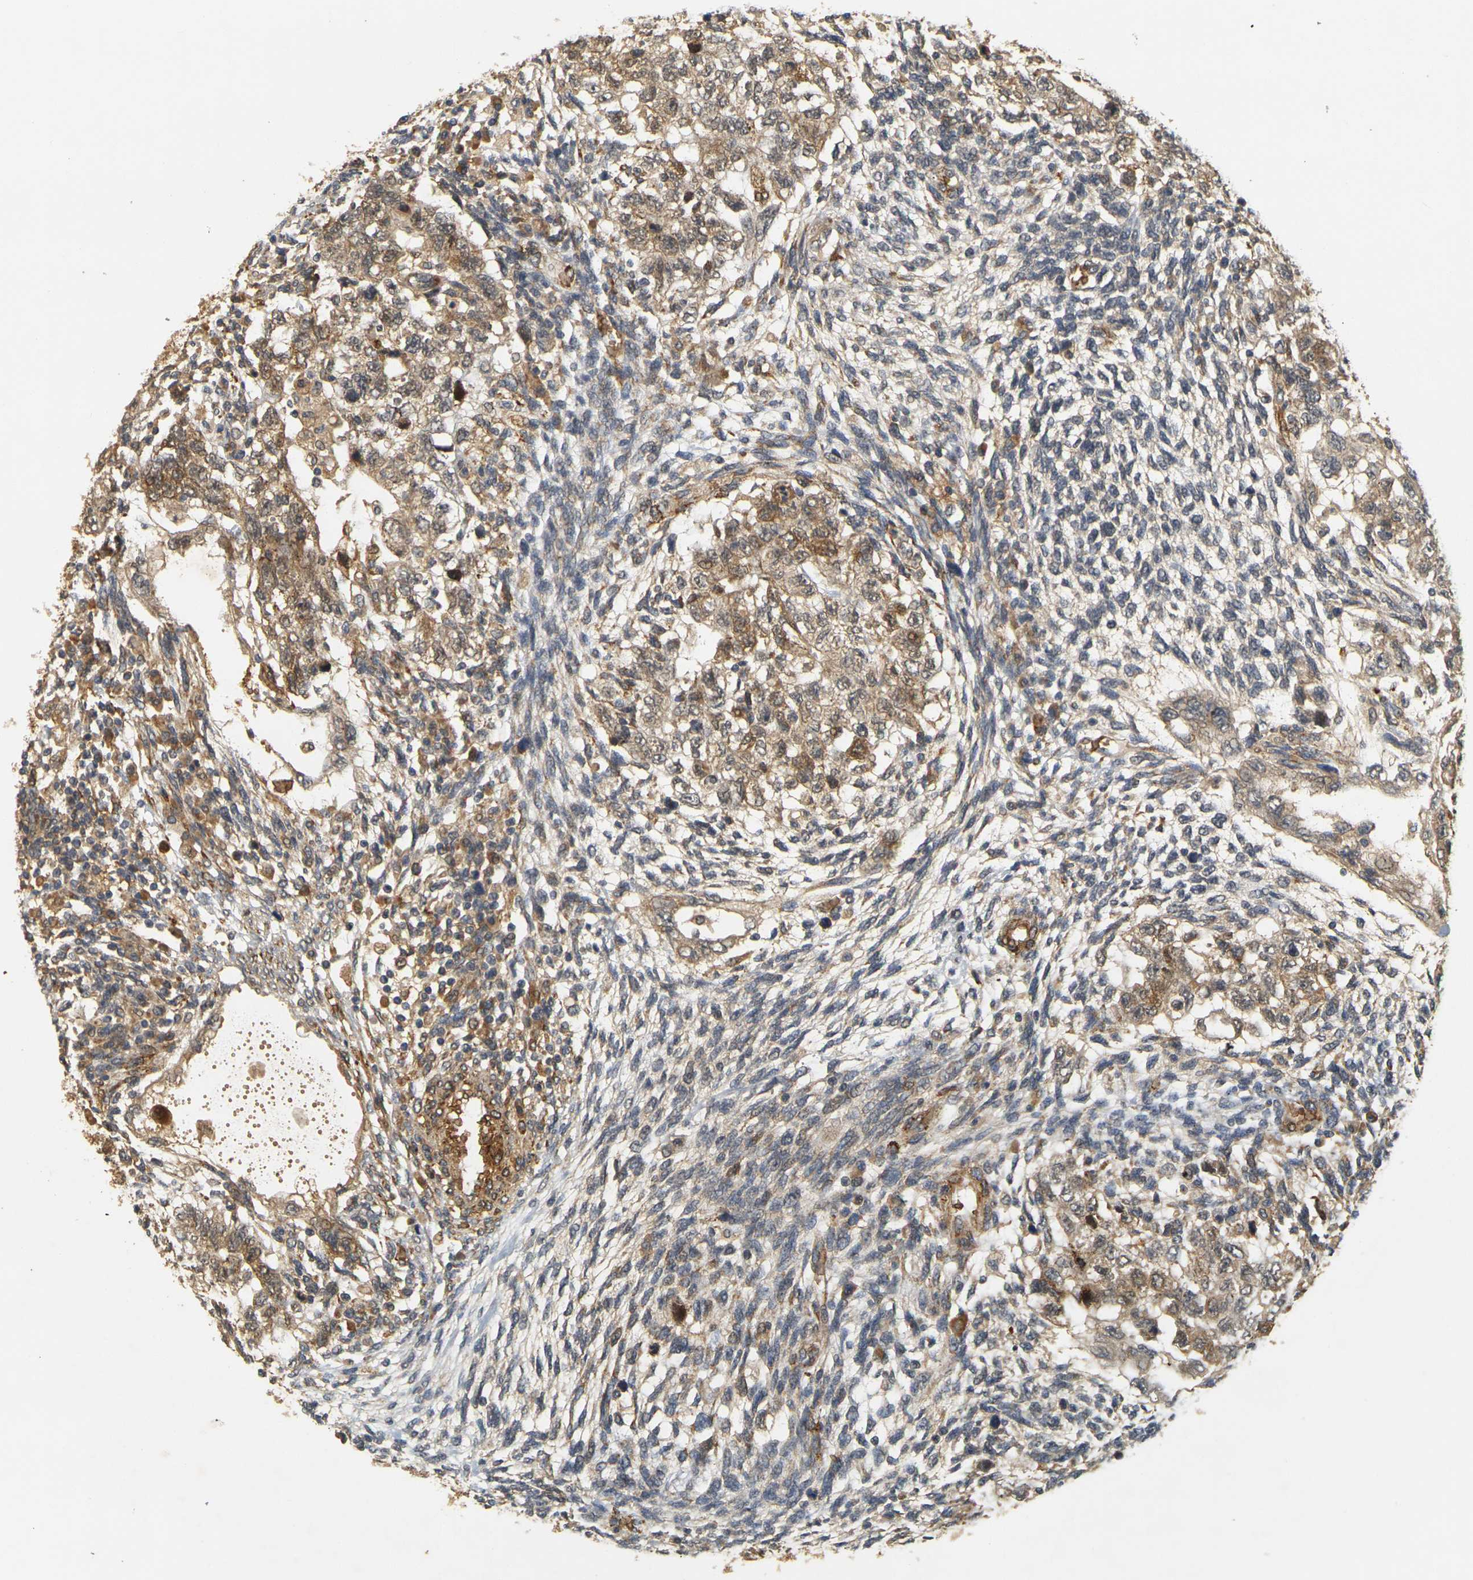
{"staining": {"intensity": "weak", "quantity": ">75%", "location": "cytoplasmic/membranous"}, "tissue": "testis cancer", "cell_type": "Tumor cells", "image_type": "cancer", "snomed": [{"axis": "morphology", "description": "Normal tissue, NOS"}, {"axis": "morphology", "description": "Carcinoma, Embryonal, NOS"}, {"axis": "topography", "description": "Testis"}], "caption": "IHC photomicrograph of embryonal carcinoma (testis) stained for a protein (brown), which shows low levels of weak cytoplasmic/membranous expression in approximately >75% of tumor cells.", "gene": "MEGF9", "patient": {"sex": "male", "age": 36}}